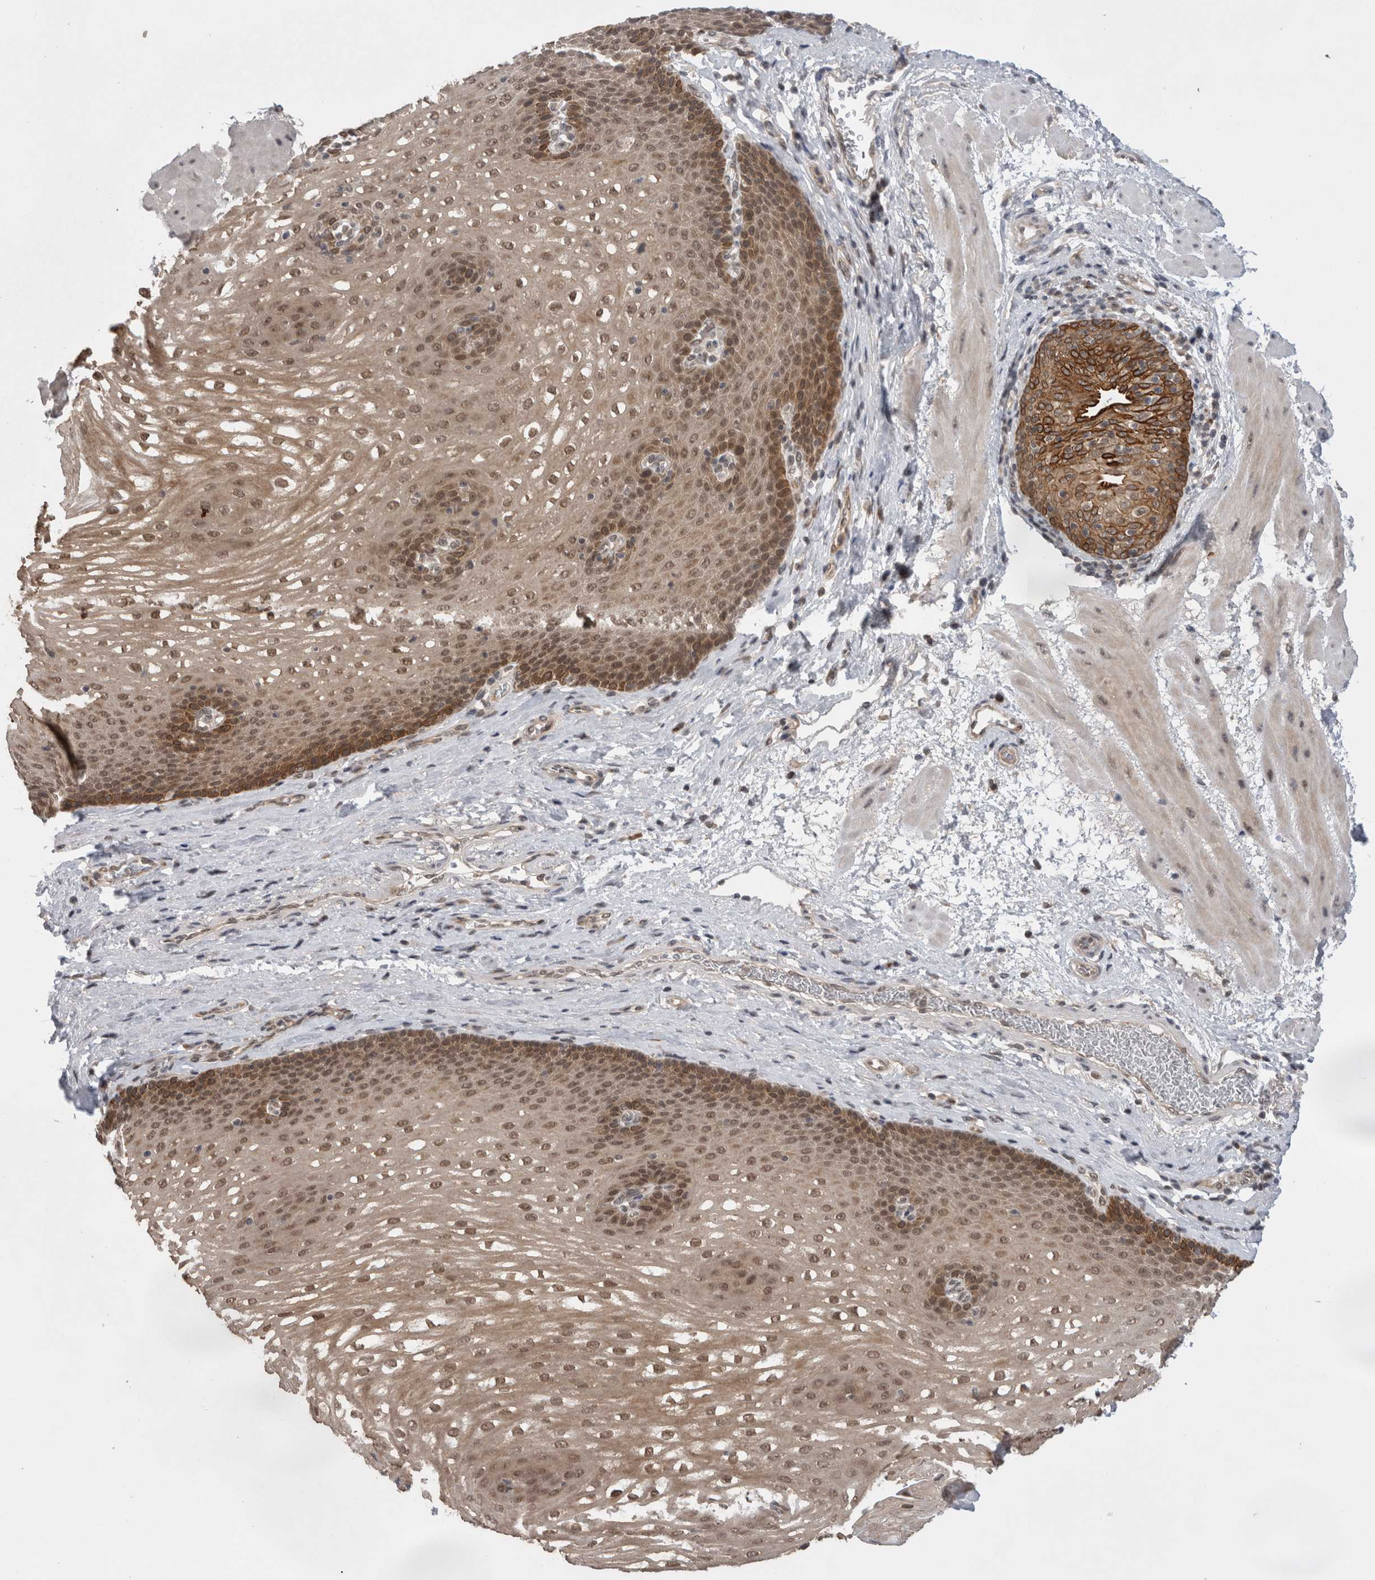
{"staining": {"intensity": "strong", "quantity": ">75%", "location": "cytoplasmic/membranous,nuclear"}, "tissue": "esophagus", "cell_type": "Squamous epithelial cells", "image_type": "normal", "snomed": [{"axis": "morphology", "description": "Normal tissue, NOS"}, {"axis": "topography", "description": "Esophagus"}], "caption": "Immunohistochemical staining of benign human esophagus shows strong cytoplasmic/membranous,nuclear protein expression in approximately >75% of squamous epithelial cells.", "gene": "ZNF341", "patient": {"sex": "male", "age": 48}}